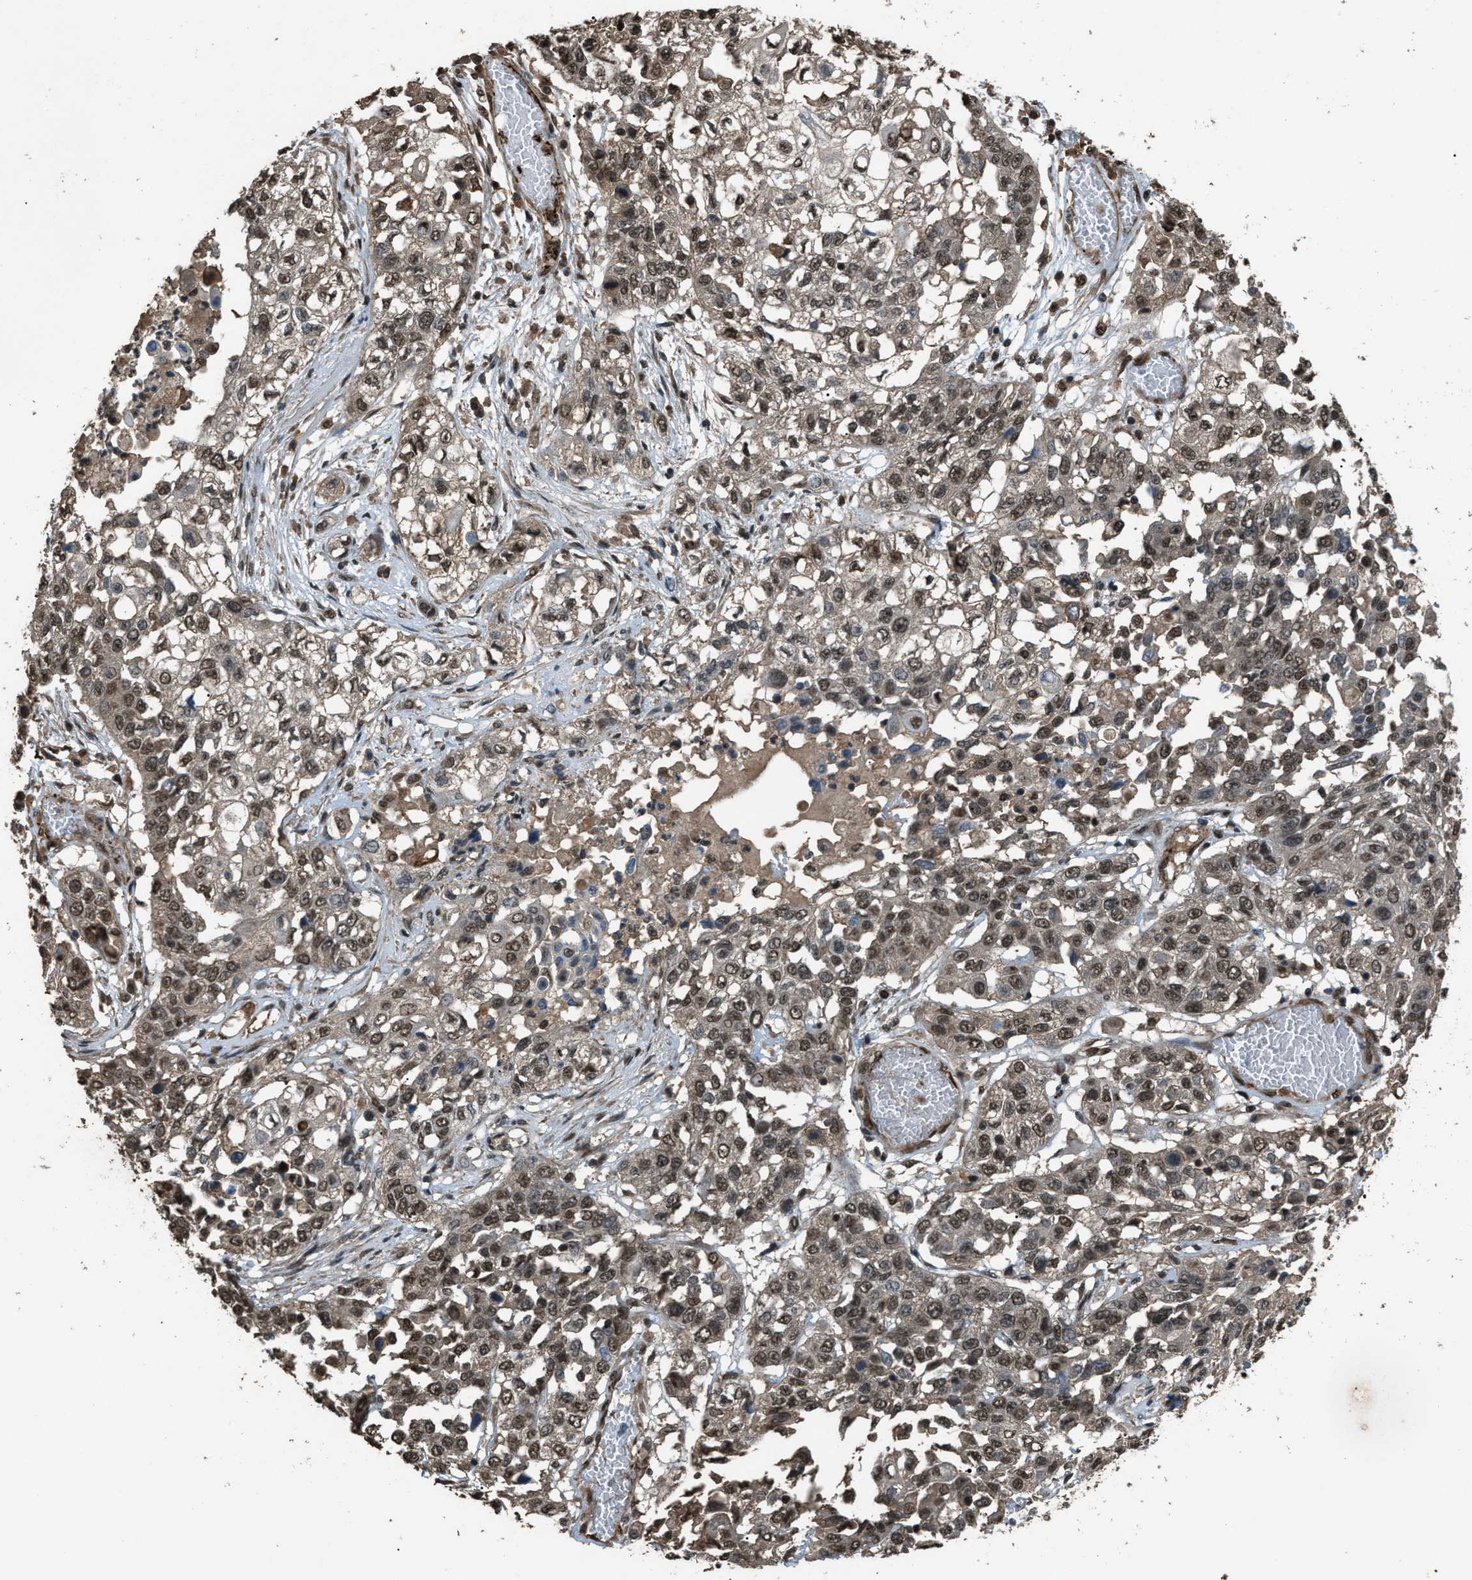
{"staining": {"intensity": "moderate", "quantity": ">75%", "location": "cytoplasmic/membranous,nuclear"}, "tissue": "lung cancer", "cell_type": "Tumor cells", "image_type": "cancer", "snomed": [{"axis": "morphology", "description": "Squamous cell carcinoma, NOS"}, {"axis": "topography", "description": "Lung"}], "caption": "Tumor cells reveal medium levels of moderate cytoplasmic/membranous and nuclear staining in about >75% of cells in lung cancer.", "gene": "SERTAD2", "patient": {"sex": "male", "age": 71}}